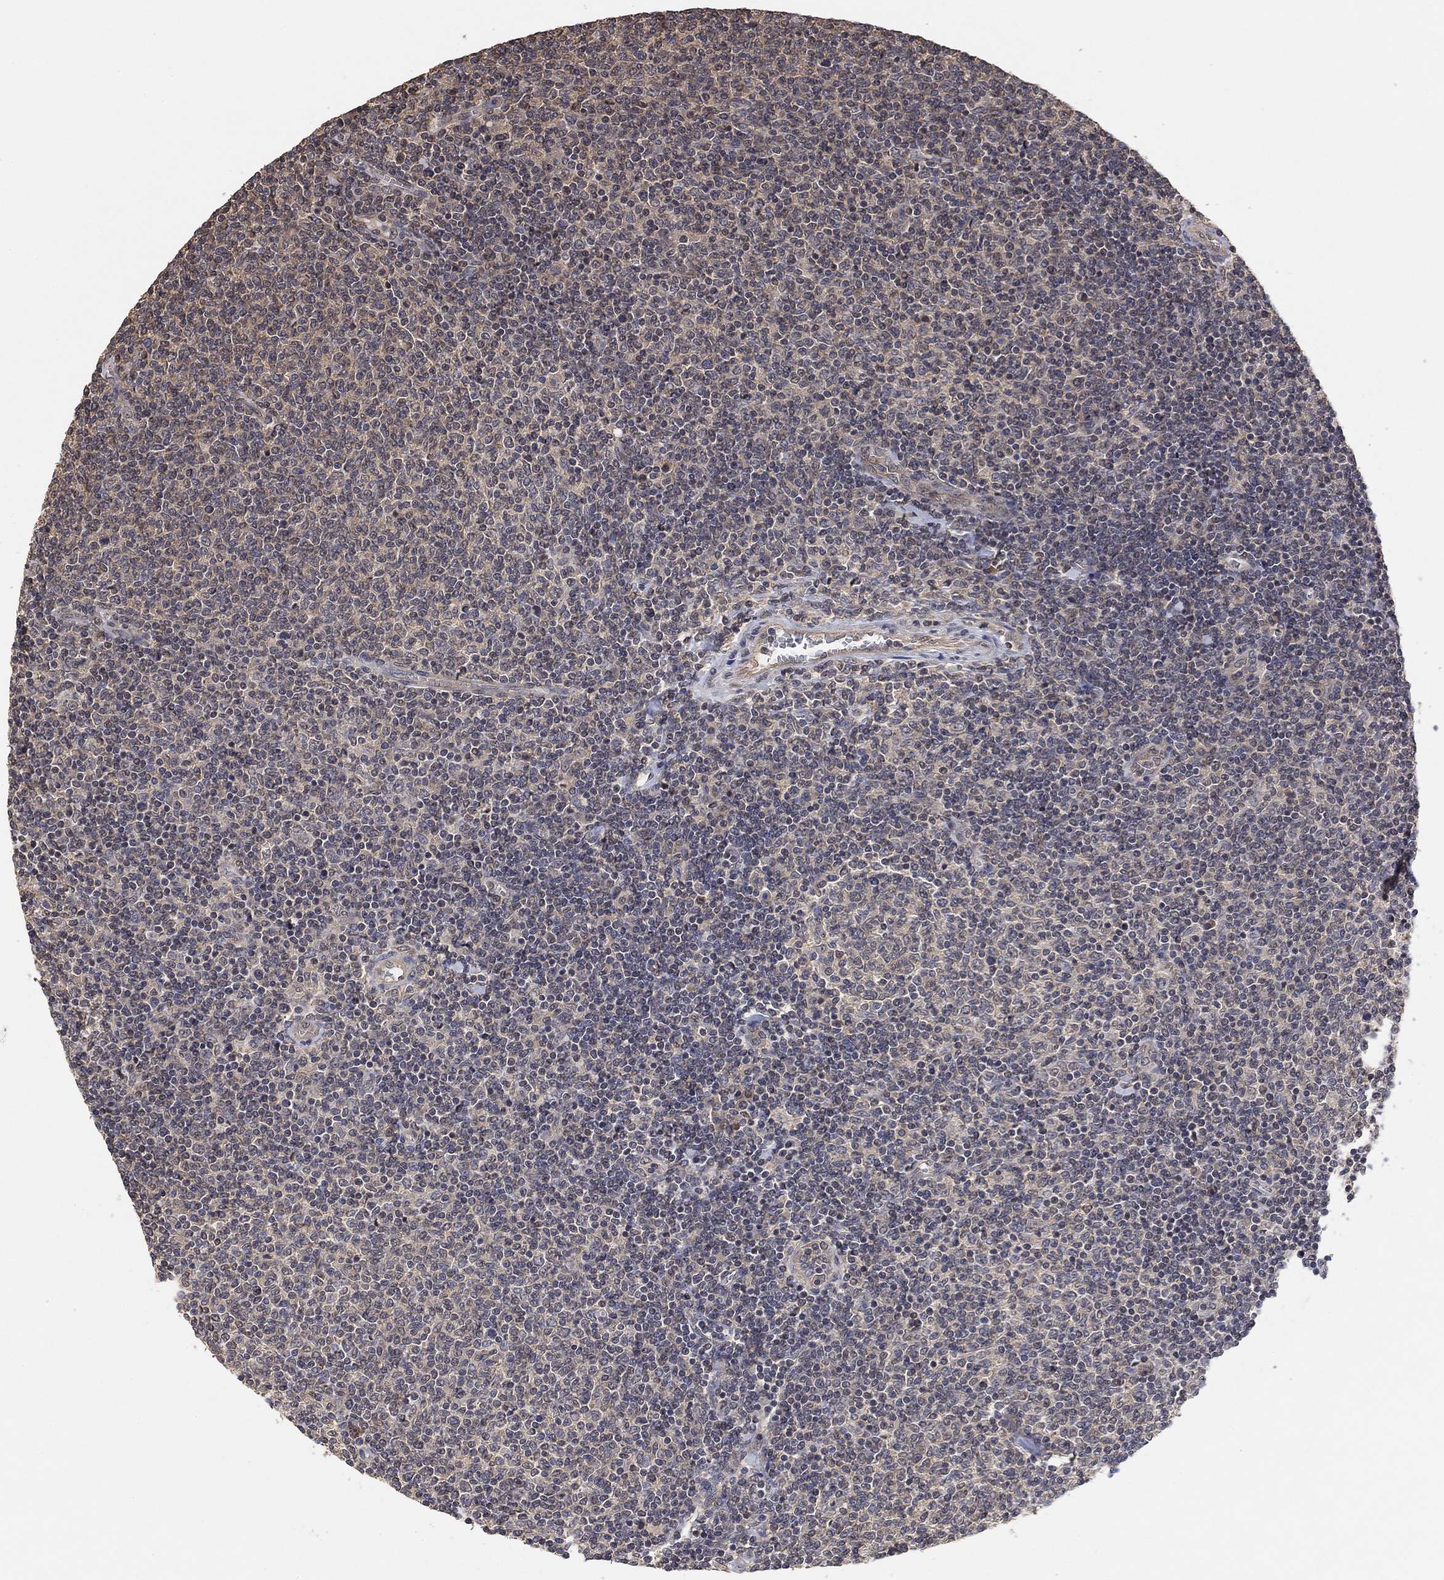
{"staining": {"intensity": "negative", "quantity": "none", "location": "none"}, "tissue": "lymphoma", "cell_type": "Tumor cells", "image_type": "cancer", "snomed": [{"axis": "morphology", "description": "Malignant lymphoma, non-Hodgkin's type, Low grade"}, {"axis": "topography", "description": "Lymph node"}], "caption": "High power microscopy photomicrograph of an immunohistochemistry (IHC) histopathology image of low-grade malignant lymphoma, non-Hodgkin's type, revealing no significant expression in tumor cells.", "gene": "CCDC43", "patient": {"sex": "male", "age": 52}}